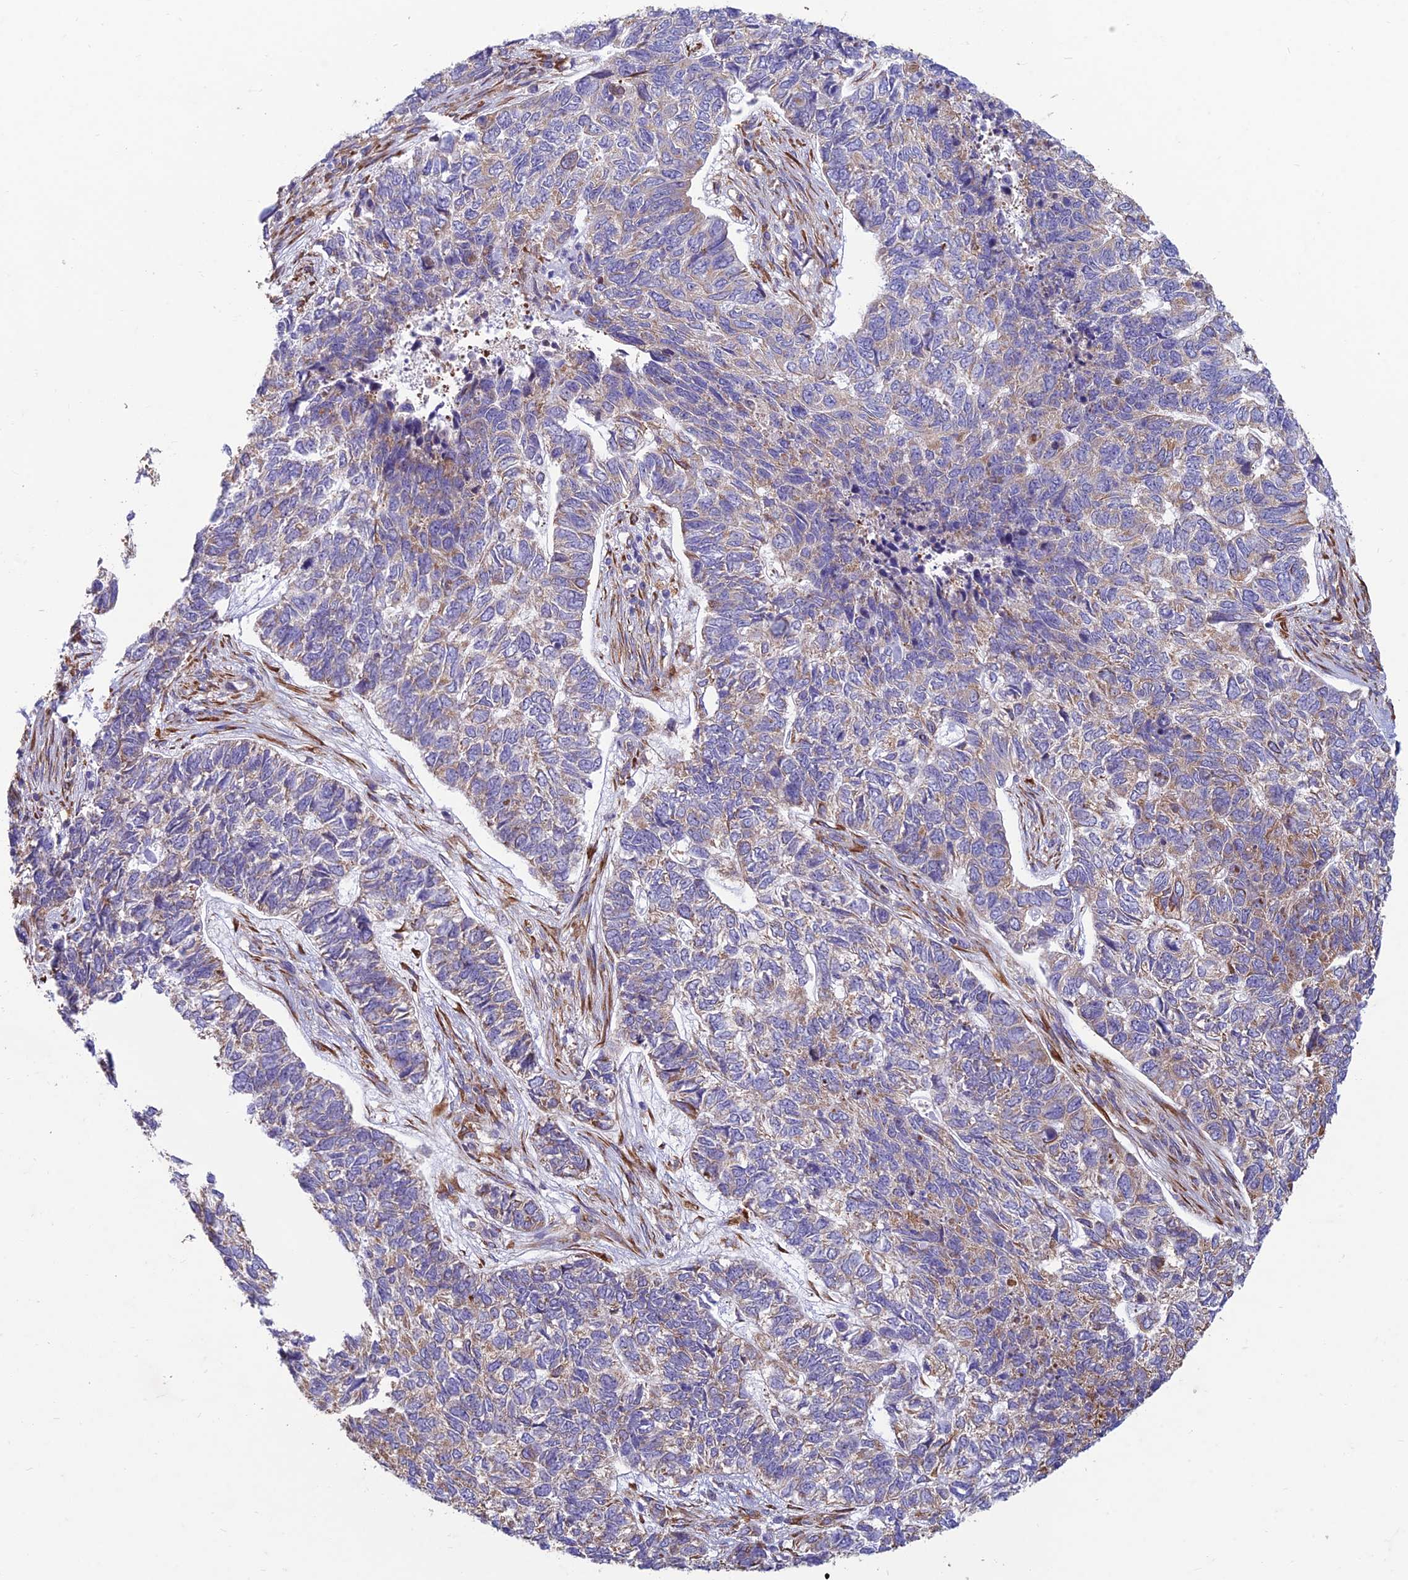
{"staining": {"intensity": "weak", "quantity": "<25%", "location": "cytoplasmic/membranous"}, "tissue": "skin cancer", "cell_type": "Tumor cells", "image_type": "cancer", "snomed": [{"axis": "morphology", "description": "Basal cell carcinoma"}, {"axis": "topography", "description": "Skin"}], "caption": "Immunohistochemistry histopathology image of neoplastic tissue: human skin cancer (basal cell carcinoma) stained with DAB (3,3'-diaminobenzidine) exhibits no significant protein expression in tumor cells.", "gene": "RPL17-C18orf32", "patient": {"sex": "female", "age": 65}}